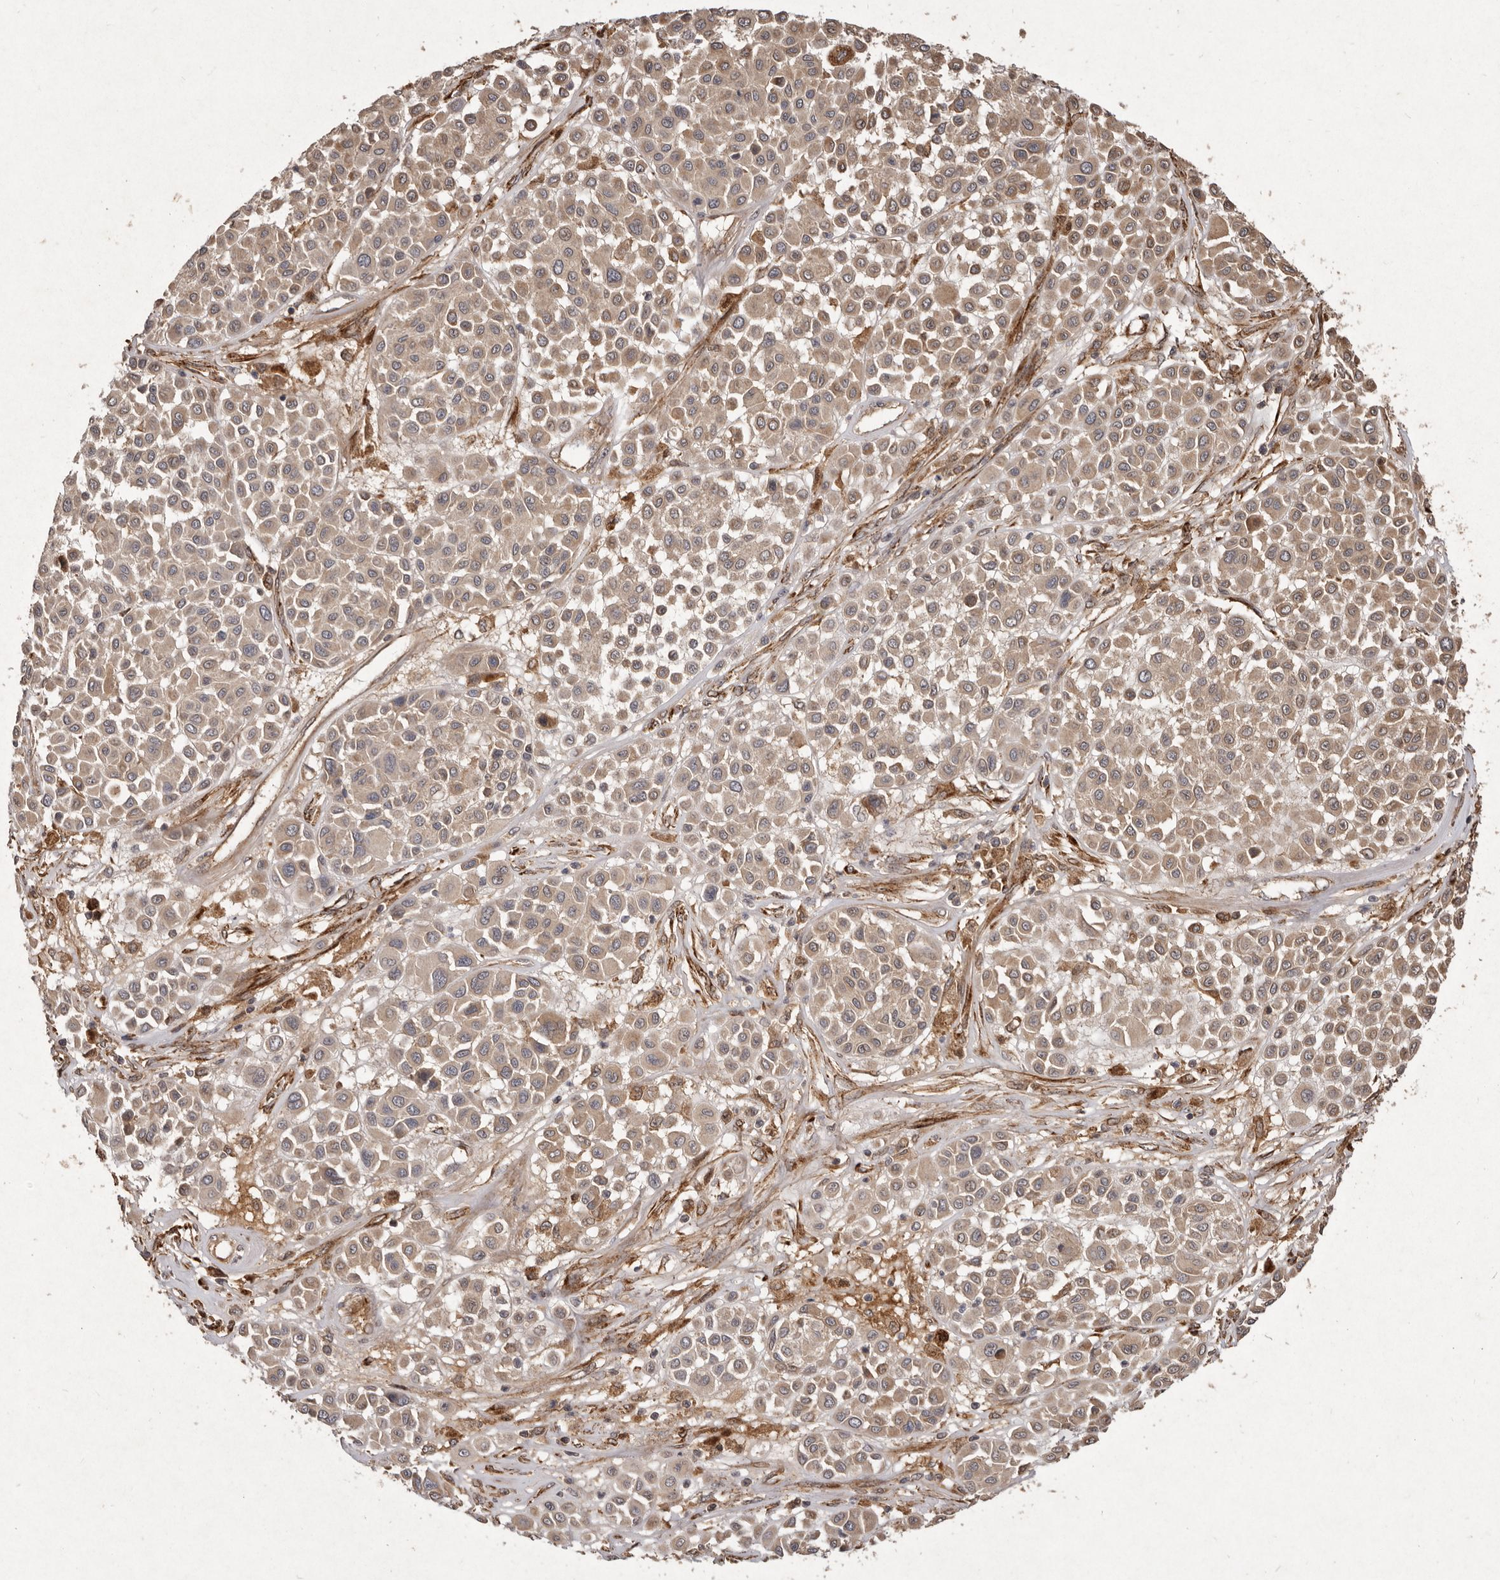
{"staining": {"intensity": "weak", "quantity": "25%-75%", "location": "cytoplasmic/membranous"}, "tissue": "melanoma", "cell_type": "Tumor cells", "image_type": "cancer", "snomed": [{"axis": "morphology", "description": "Malignant melanoma, Metastatic site"}, {"axis": "topography", "description": "Soft tissue"}], "caption": "High-power microscopy captured an immunohistochemistry (IHC) image of melanoma, revealing weak cytoplasmic/membranous positivity in approximately 25%-75% of tumor cells.", "gene": "SEMA3A", "patient": {"sex": "male", "age": 41}}